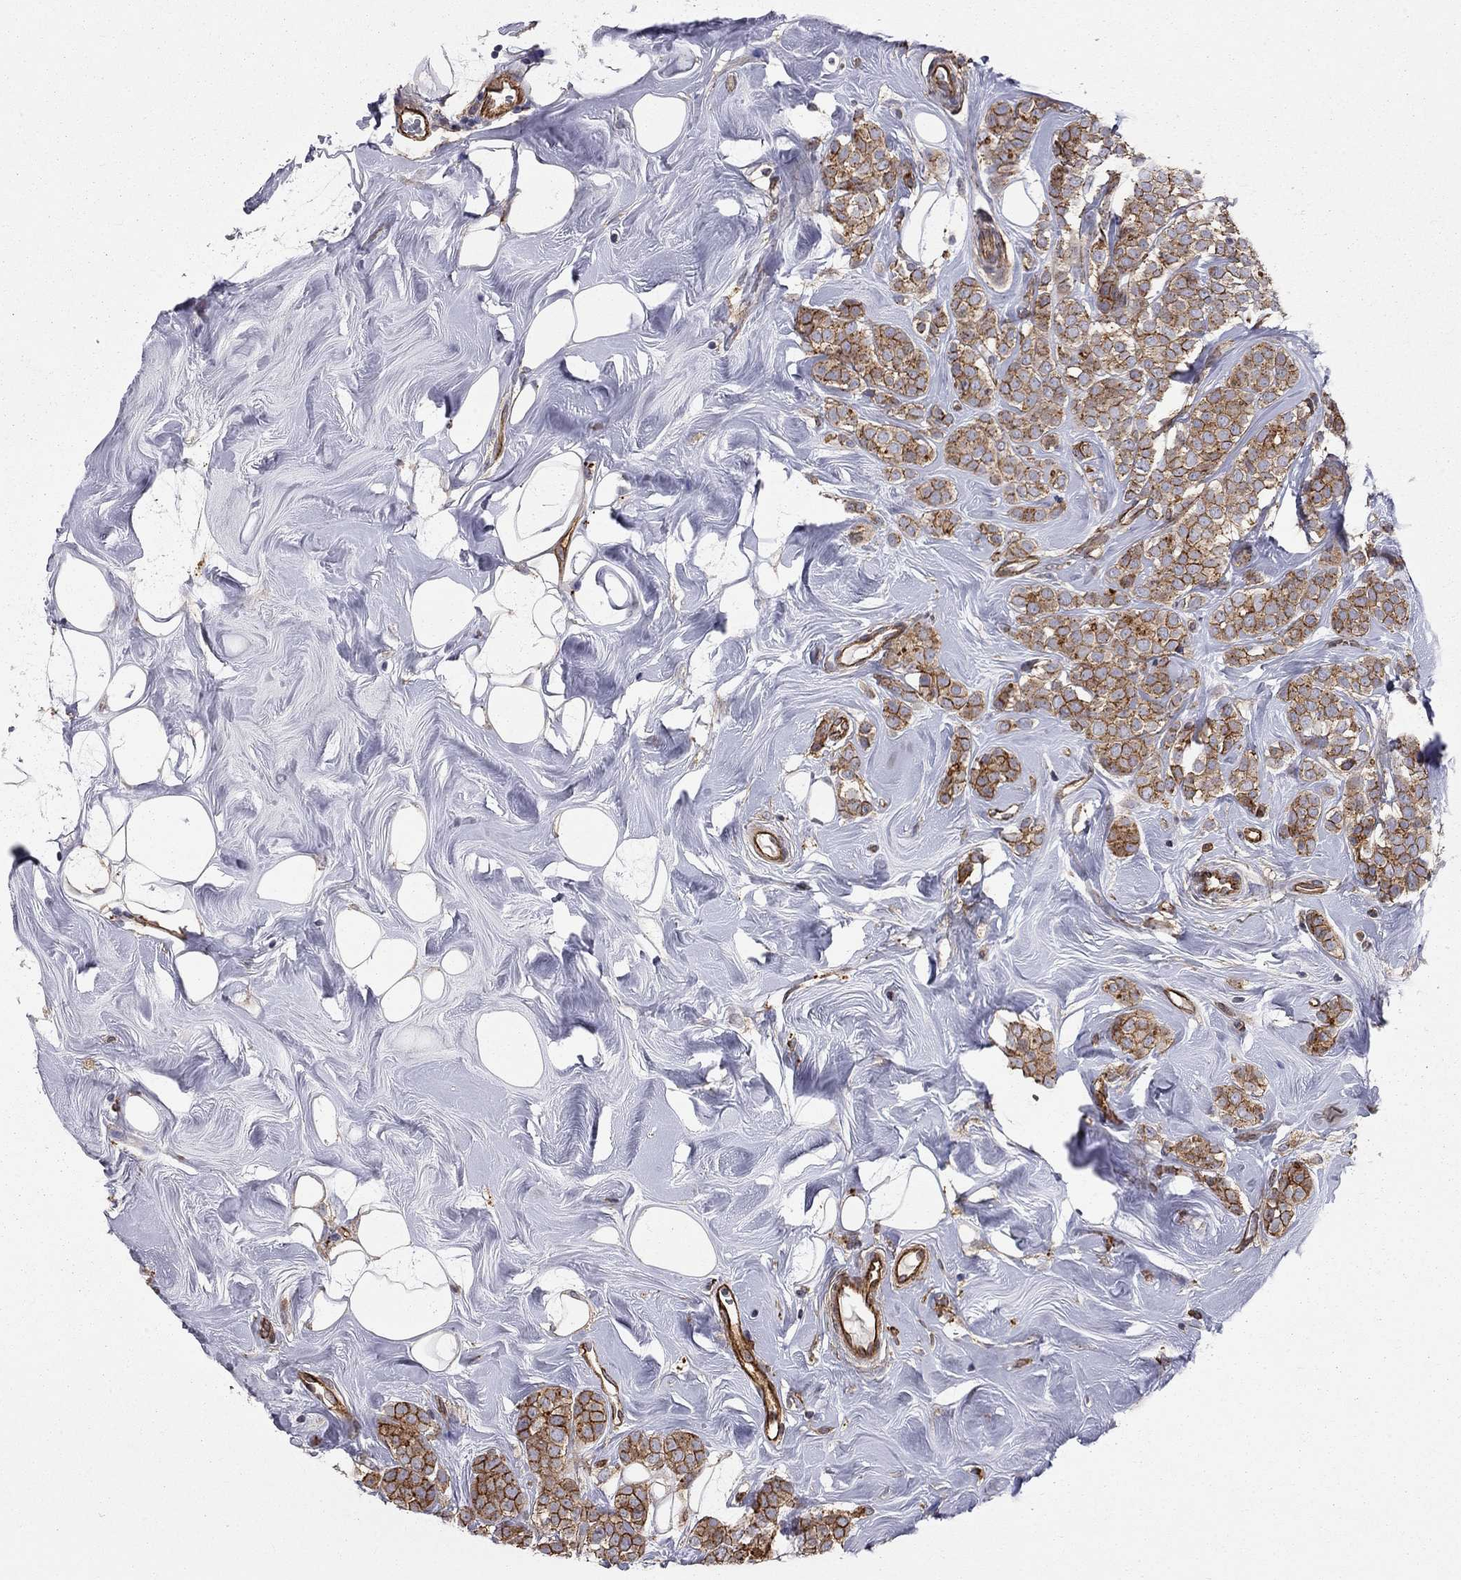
{"staining": {"intensity": "strong", "quantity": ">75%", "location": "cytoplasmic/membranous"}, "tissue": "breast cancer", "cell_type": "Tumor cells", "image_type": "cancer", "snomed": [{"axis": "morphology", "description": "Lobular carcinoma"}, {"axis": "topography", "description": "Breast"}], "caption": "This is an image of IHC staining of lobular carcinoma (breast), which shows strong expression in the cytoplasmic/membranous of tumor cells.", "gene": "RASEF", "patient": {"sex": "female", "age": 49}}